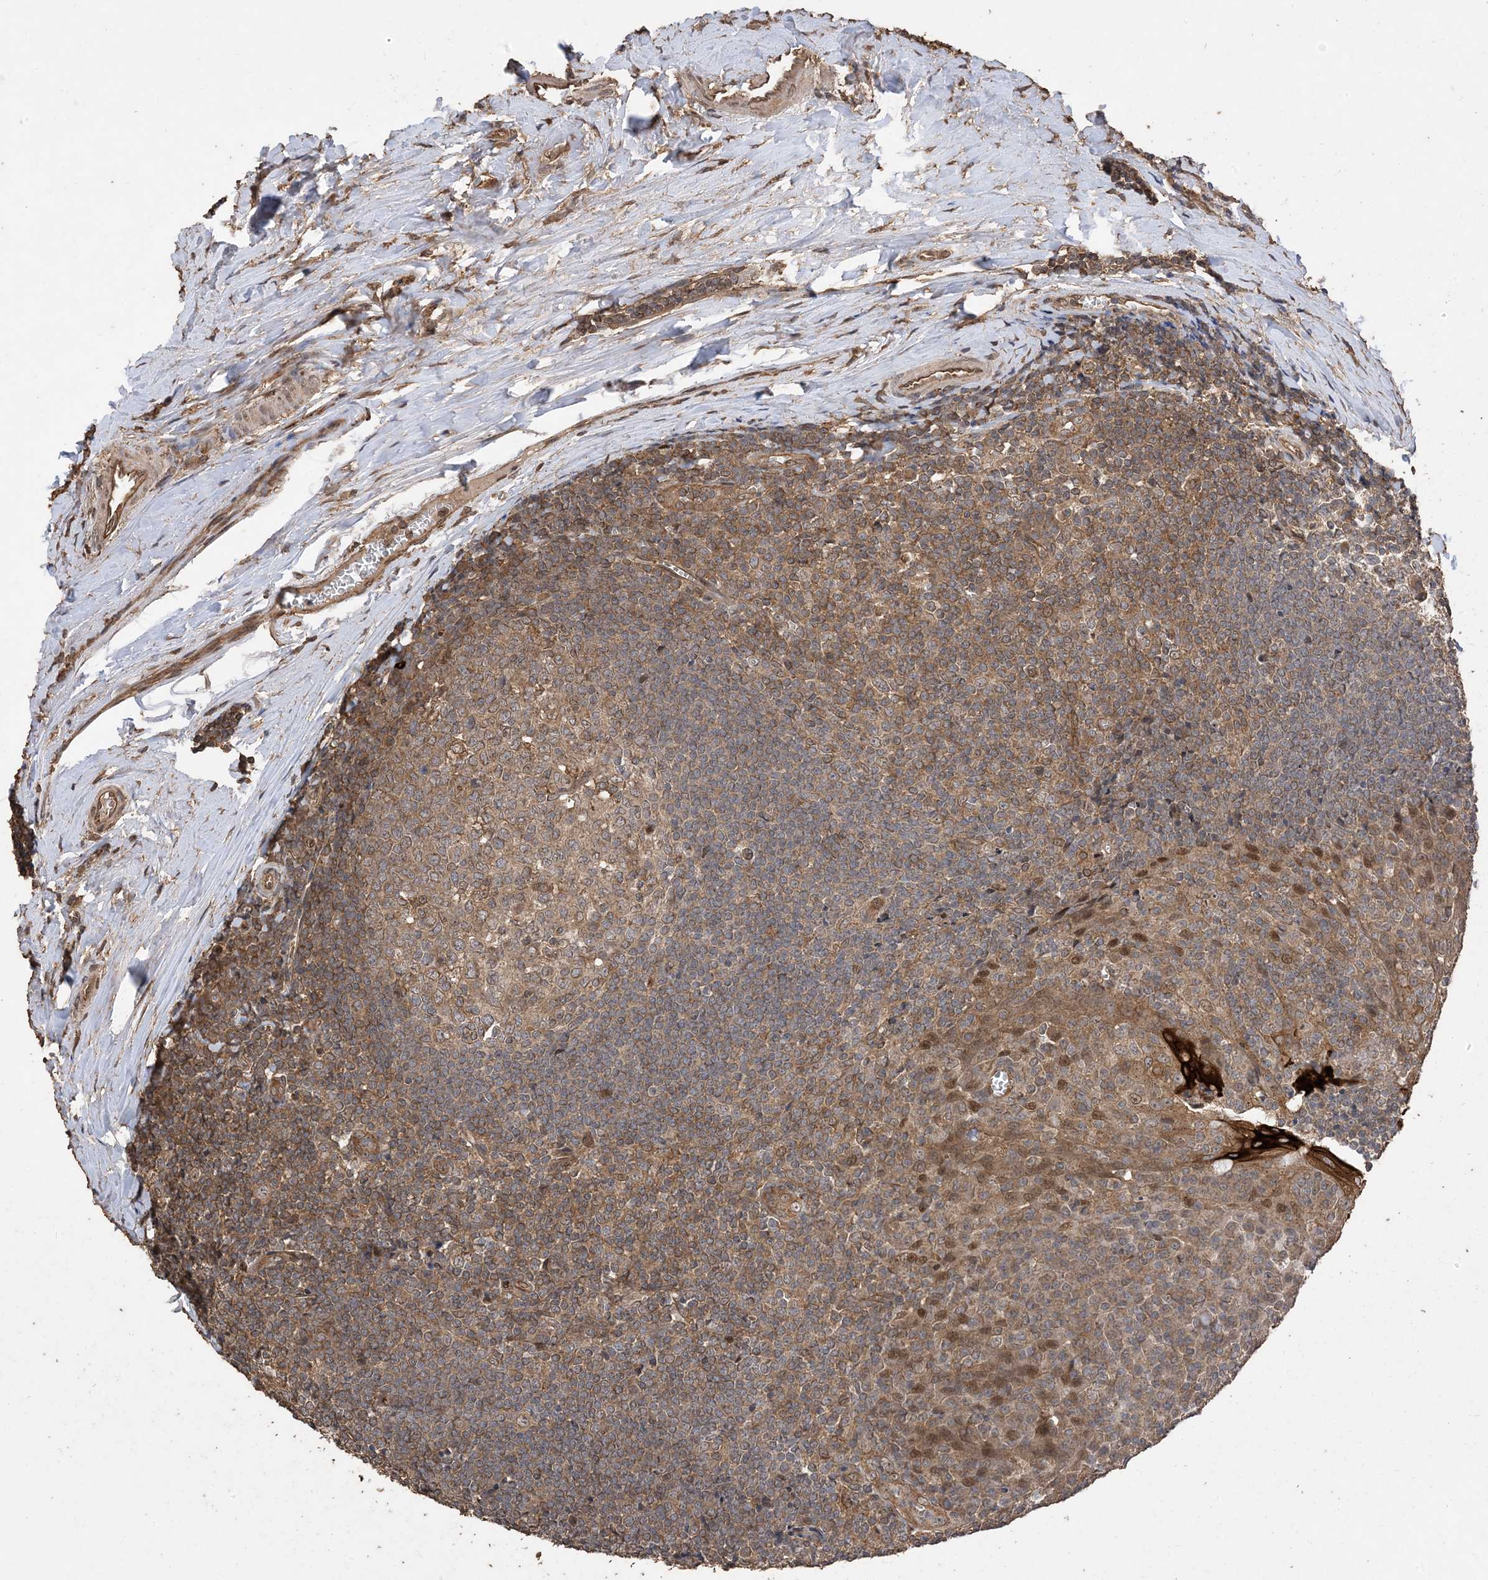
{"staining": {"intensity": "moderate", "quantity": "25%-75%", "location": "cytoplasmic/membranous"}, "tissue": "tonsil", "cell_type": "Germinal center cells", "image_type": "normal", "snomed": [{"axis": "morphology", "description": "Normal tissue, NOS"}, {"axis": "topography", "description": "Tonsil"}], "caption": "Protein staining of normal tonsil reveals moderate cytoplasmic/membranous expression in about 25%-75% of germinal center cells.", "gene": "ZKSCAN5", "patient": {"sex": "male", "age": 27}}